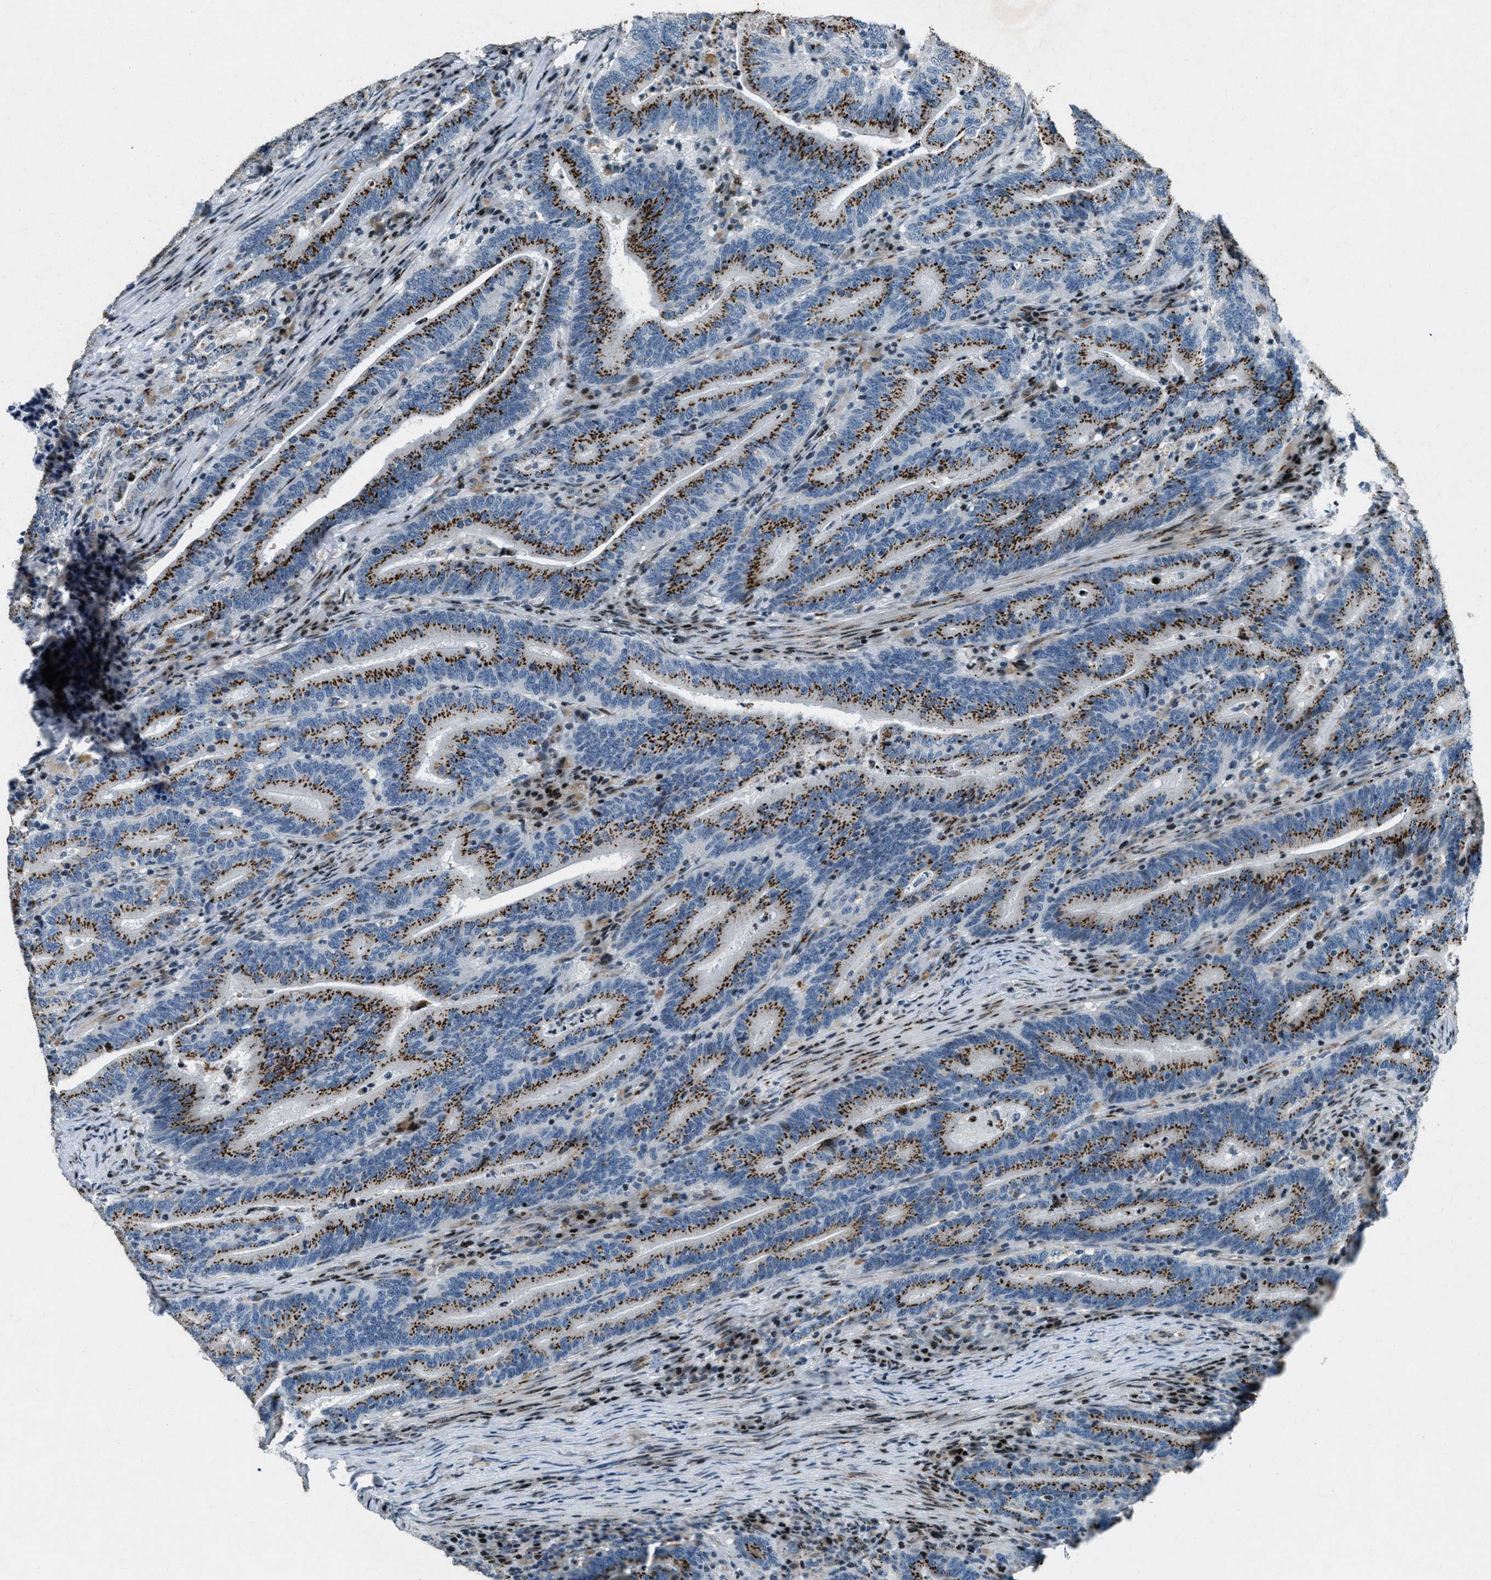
{"staining": {"intensity": "strong", "quantity": ">75%", "location": "cytoplasmic/membranous"}, "tissue": "colorectal cancer", "cell_type": "Tumor cells", "image_type": "cancer", "snomed": [{"axis": "morphology", "description": "Adenocarcinoma, NOS"}, {"axis": "topography", "description": "Colon"}], "caption": "A high amount of strong cytoplasmic/membranous staining is present in approximately >75% of tumor cells in colorectal adenocarcinoma tissue.", "gene": "GPC6", "patient": {"sex": "female", "age": 66}}